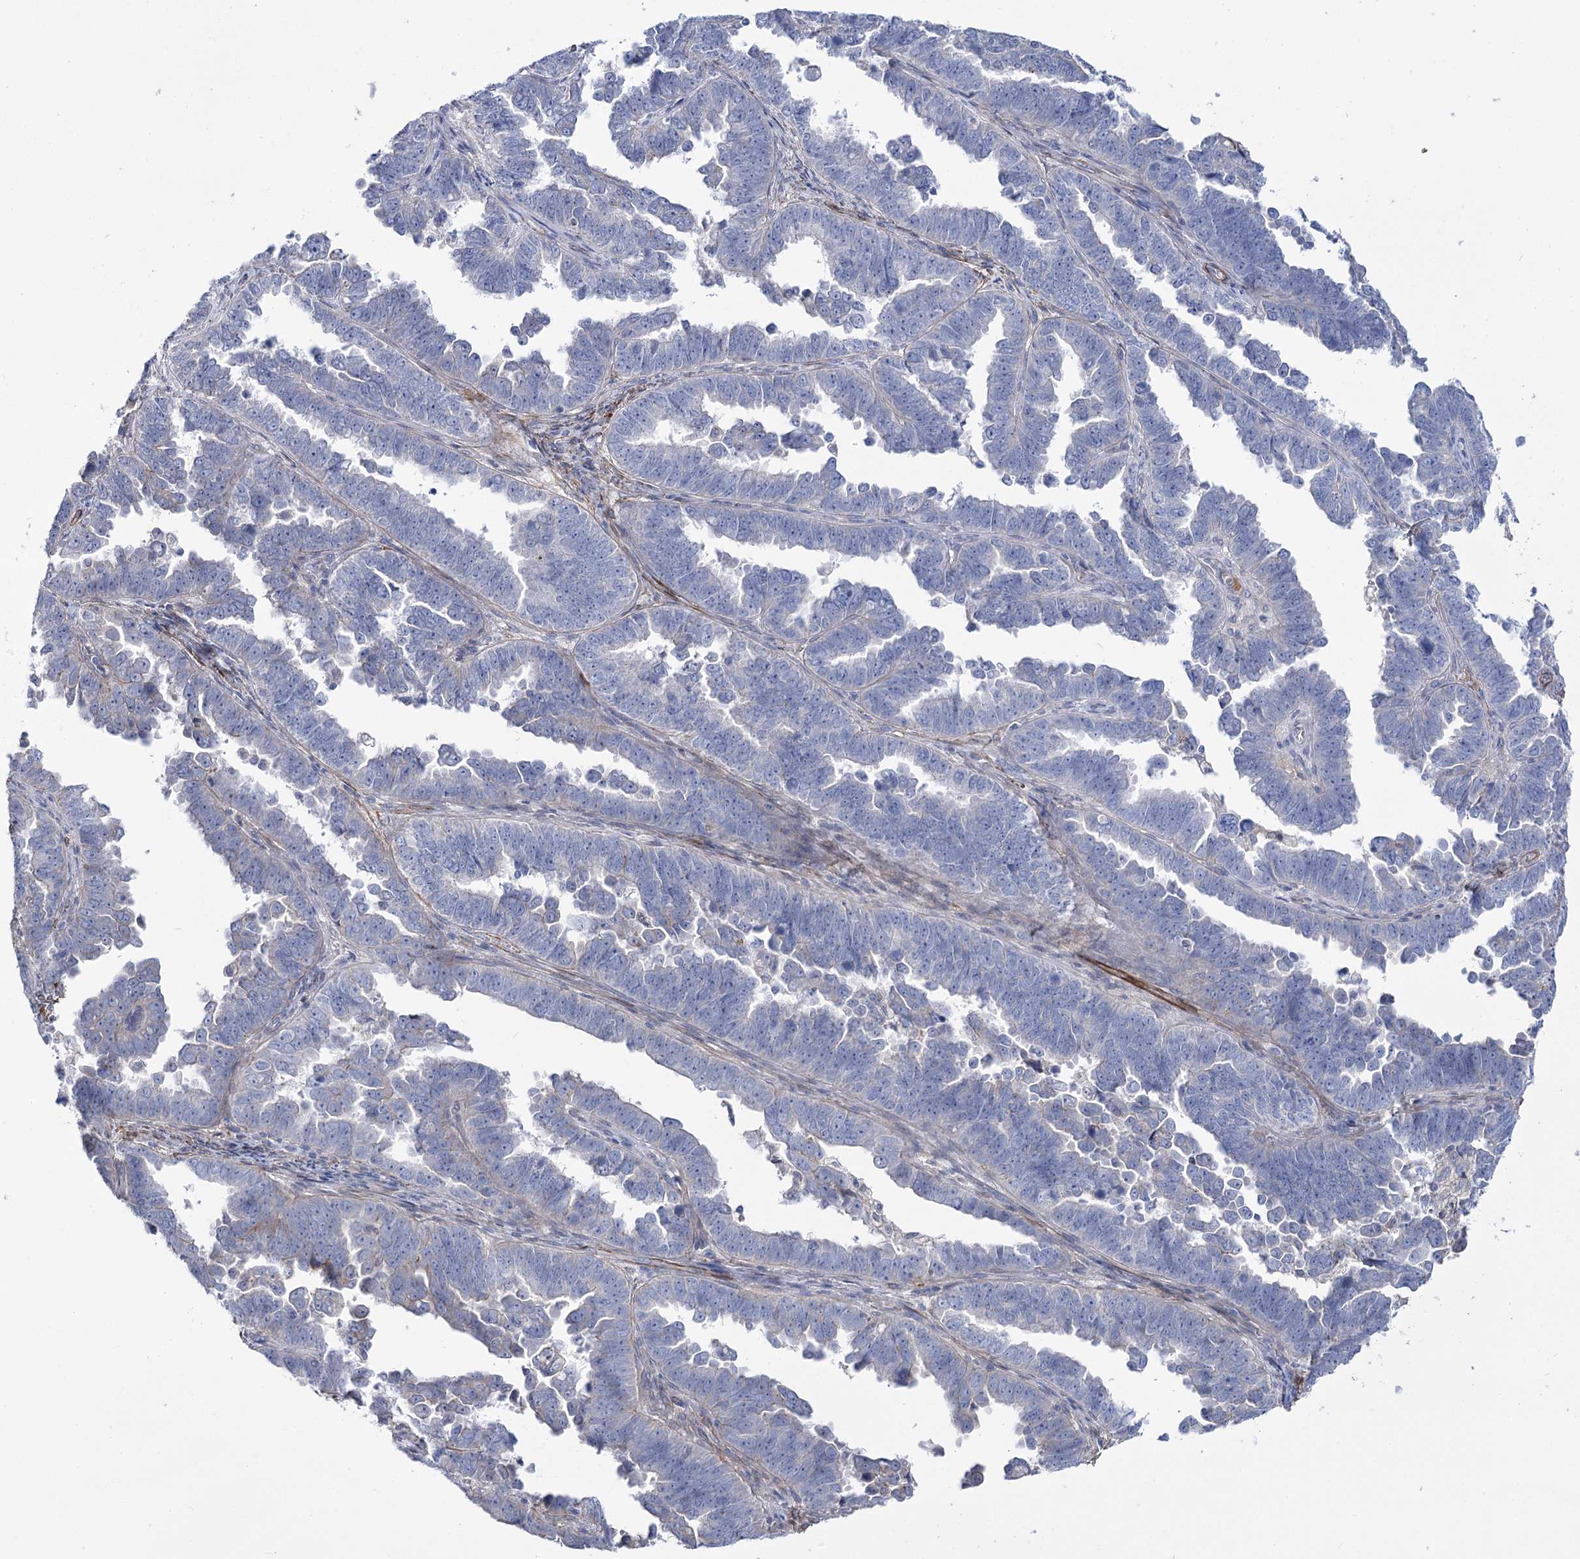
{"staining": {"intensity": "negative", "quantity": "none", "location": "none"}, "tissue": "endometrial cancer", "cell_type": "Tumor cells", "image_type": "cancer", "snomed": [{"axis": "morphology", "description": "Adenocarcinoma, NOS"}, {"axis": "topography", "description": "Endometrium"}], "caption": "IHC histopathology image of neoplastic tissue: human endometrial cancer stained with DAB exhibits no significant protein positivity in tumor cells.", "gene": "WASHC3", "patient": {"sex": "female", "age": 75}}